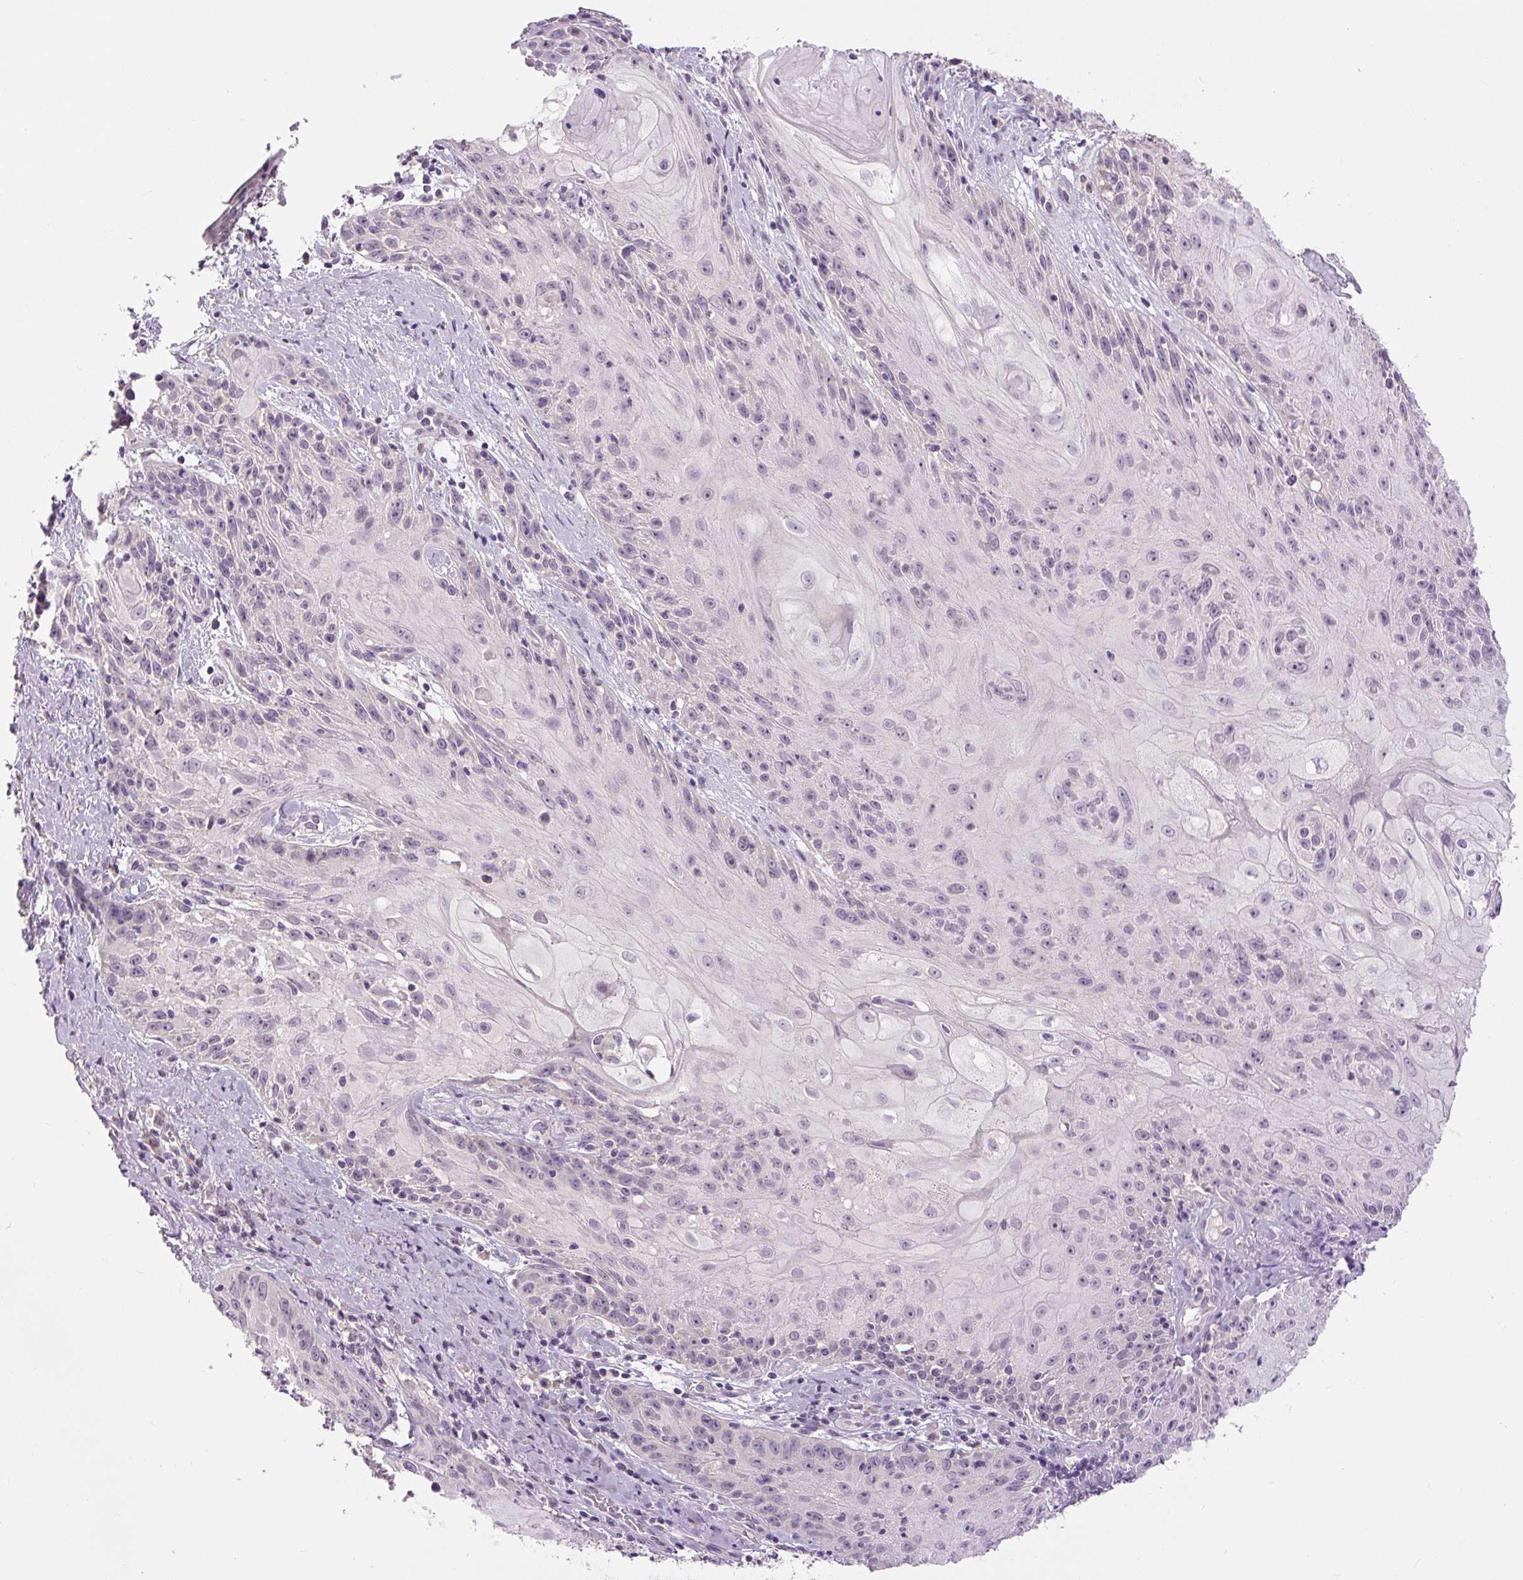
{"staining": {"intensity": "negative", "quantity": "none", "location": "none"}, "tissue": "skin cancer", "cell_type": "Tumor cells", "image_type": "cancer", "snomed": [{"axis": "morphology", "description": "Squamous cell carcinoma, NOS"}, {"axis": "topography", "description": "Skin"}, {"axis": "topography", "description": "Vulva"}], "caption": "Squamous cell carcinoma (skin) stained for a protein using immunohistochemistry demonstrates no expression tumor cells.", "gene": "FABP7", "patient": {"sex": "female", "age": 76}}